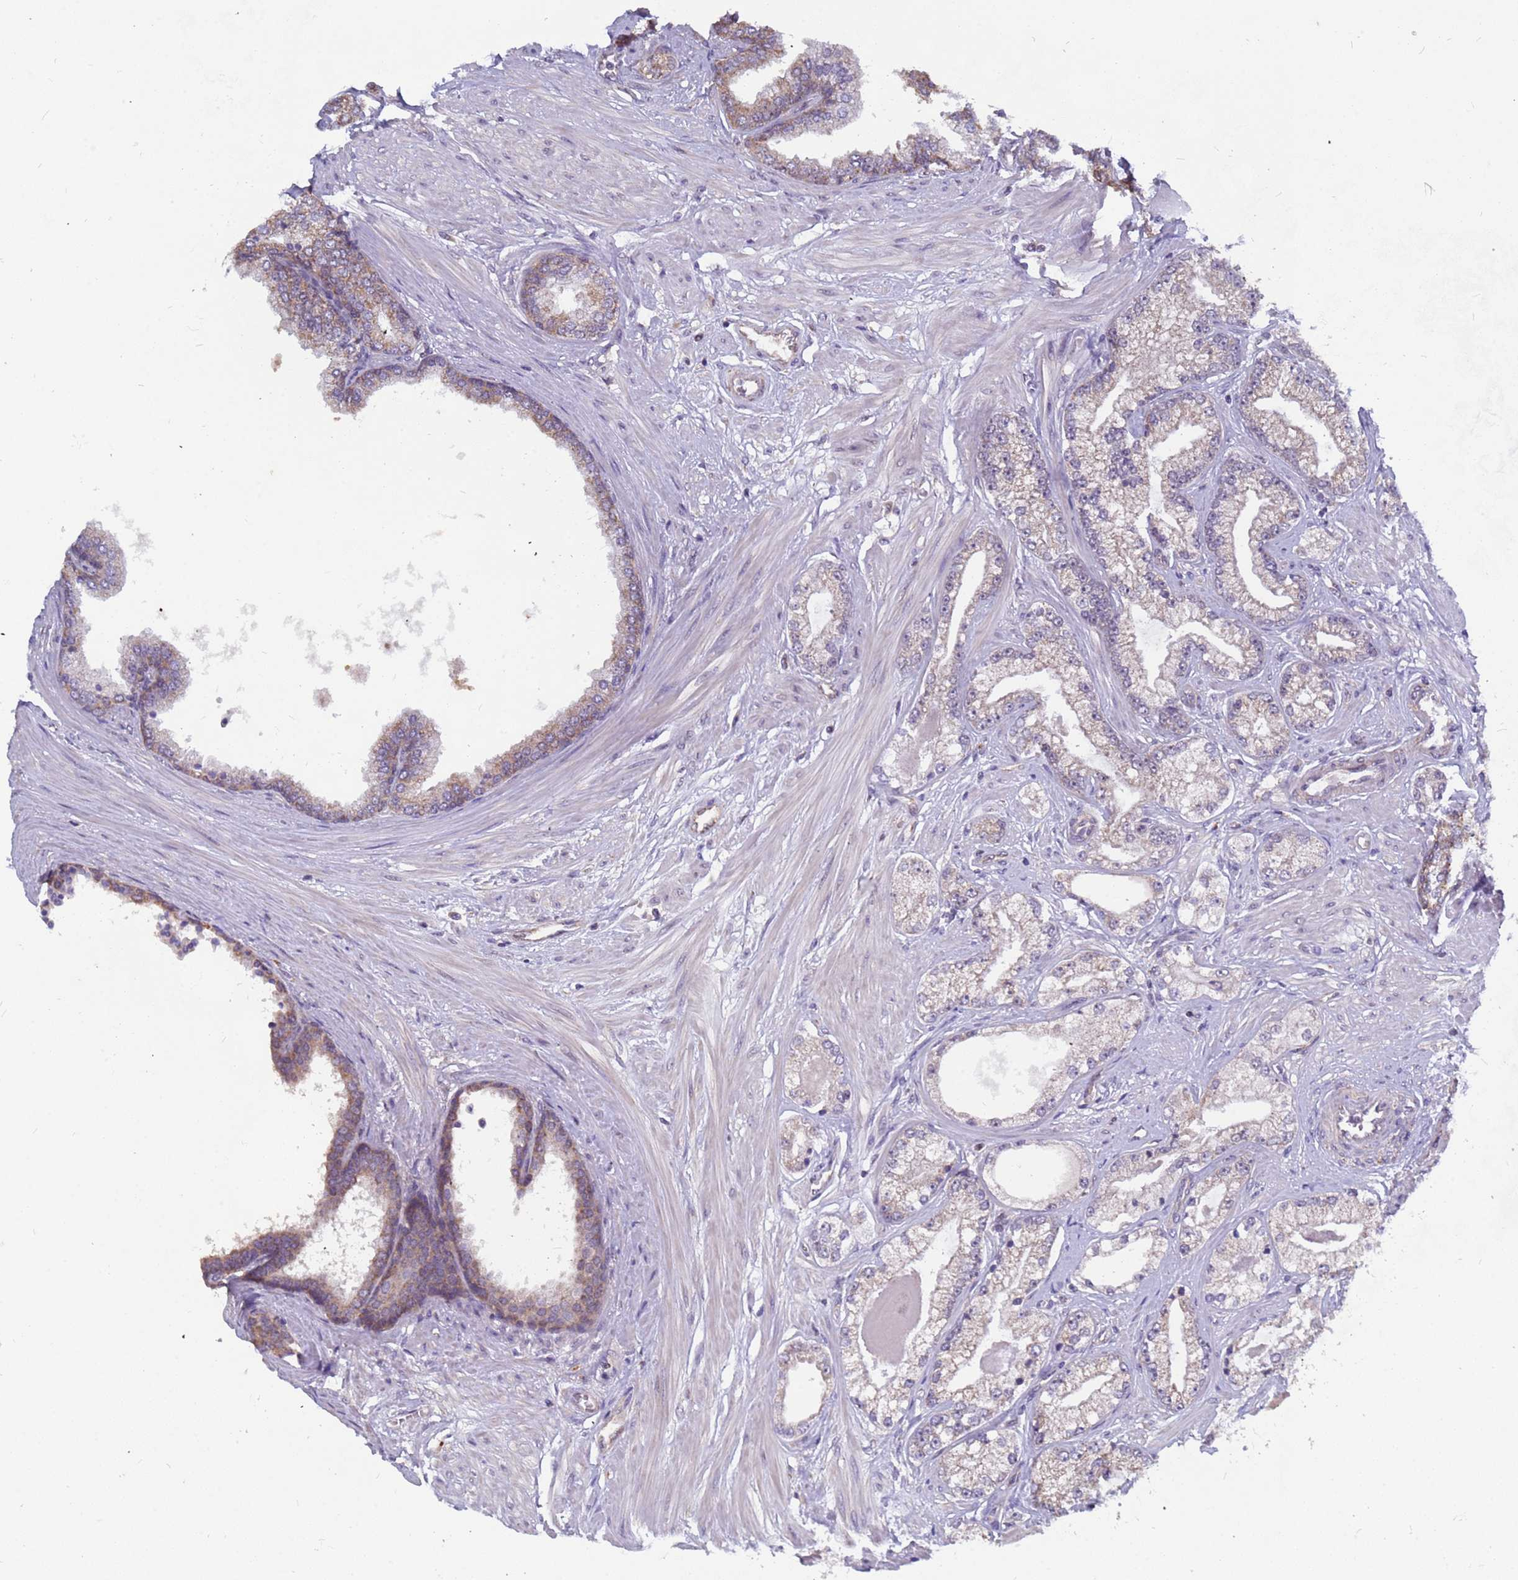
{"staining": {"intensity": "weak", "quantity": "<25%", "location": "cytoplasmic/membranous"}, "tissue": "prostate cancer", "cell_type": "Tumor cells", "image_type": "cancer", "snomed": [{"axis": "morphology", "description": "Adenocarcinoma, Low grade"}, {"axis": "topography", "description": "Prostate"}], "caption": "Immunohistochemistry (IHC) of adenocarcinoma (low-grade) (prostate) reveals no staining in tumor cells.", "gene": "DENND2B", "patient": {"sex": "male", "age": 64}}